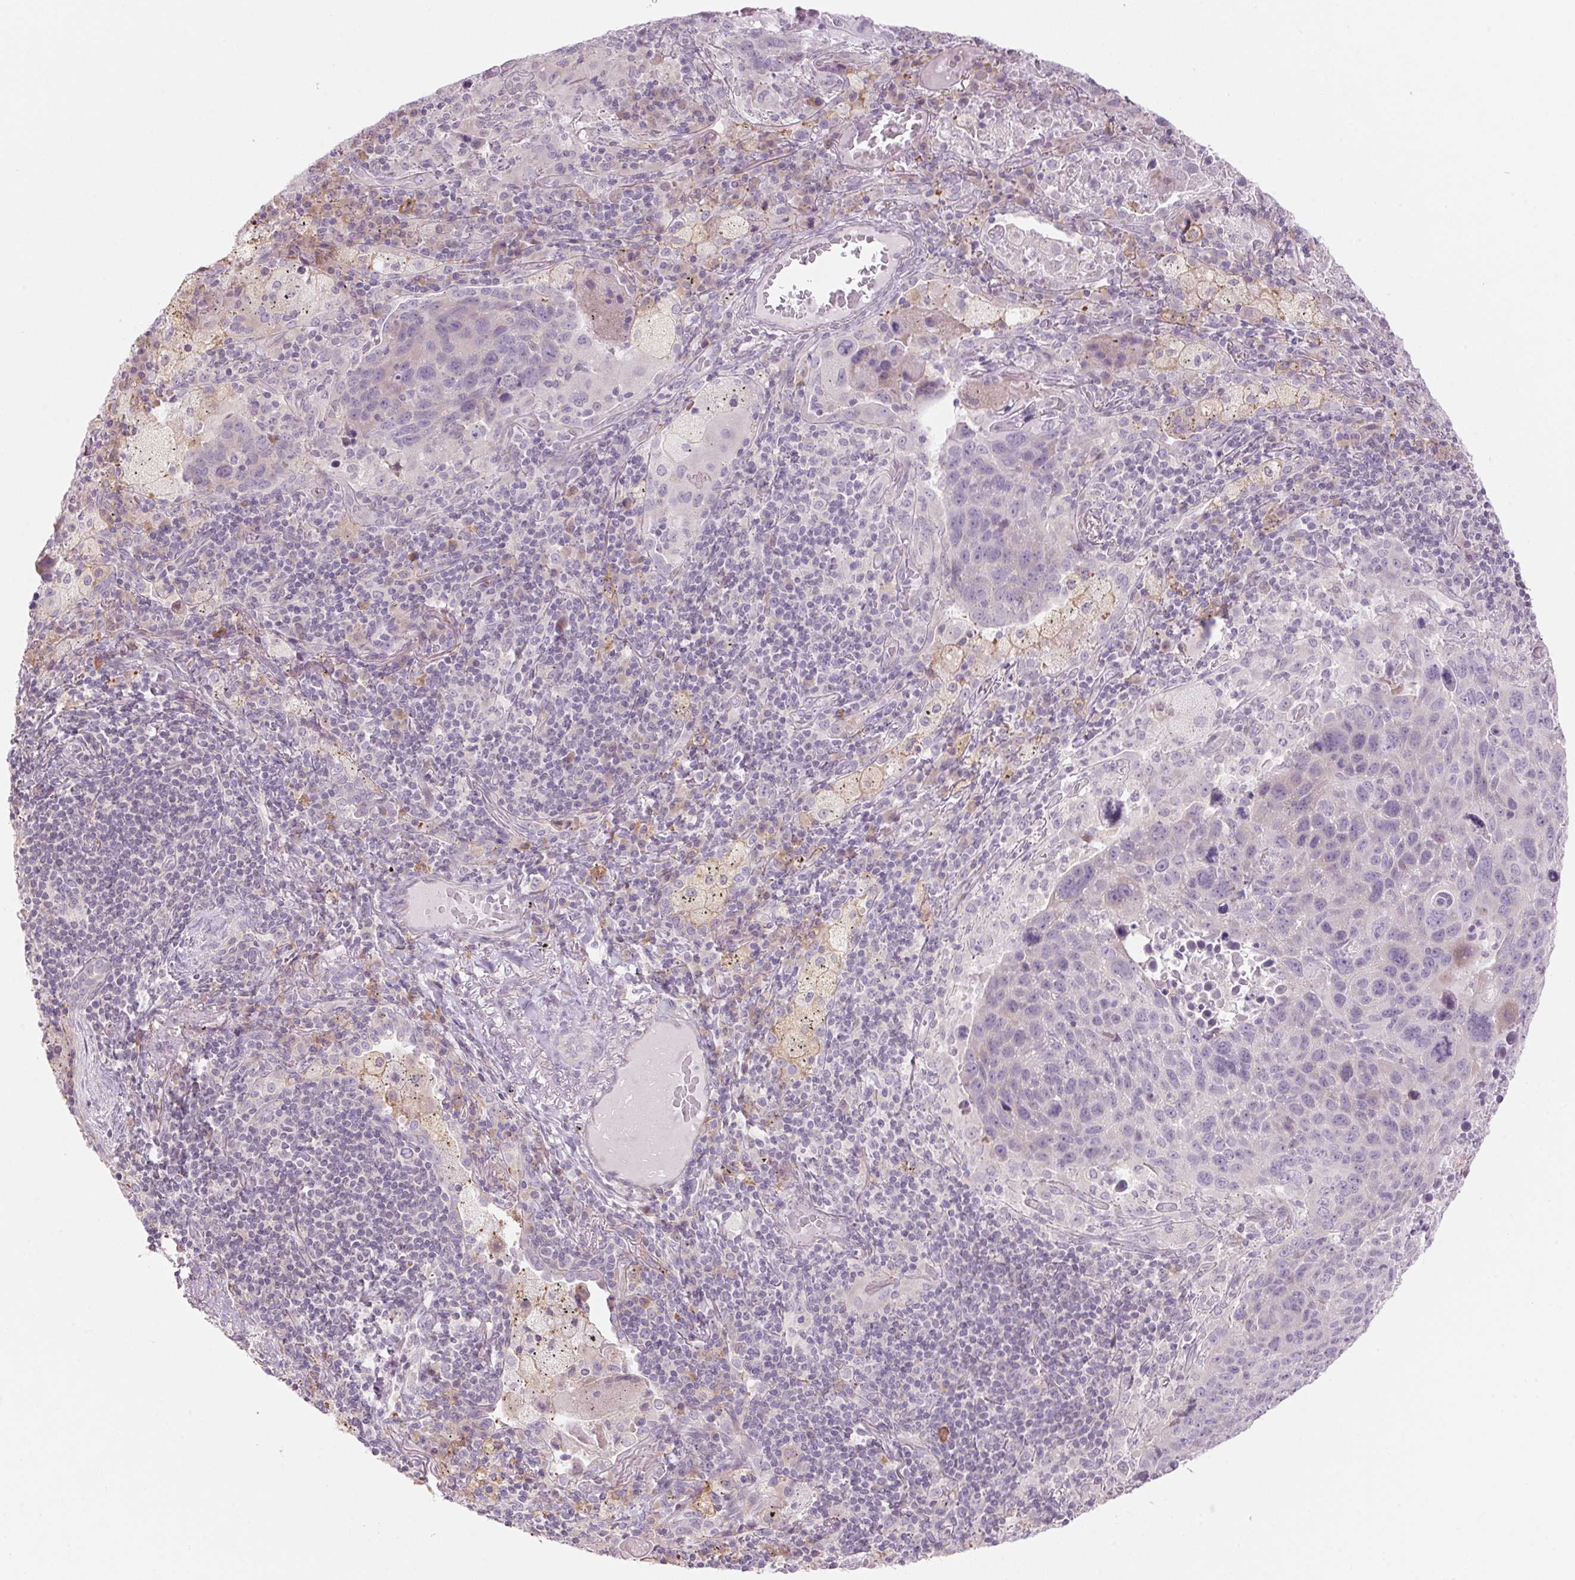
{"staining": {"intensity": "negative", "quantity": "none", "location": "none"}, "tissue": "lung cancer", "cell_type": "Tumor cells", "image_type": "cancer", "snomed": [{"axis": "morphology", "description": "Squamous cell carcinoma, NOS"}, {"axis": "topography", "description": "Lung"}], "caption": "High magnification brightfield microscopy of lung cancer stained with DAB (3,3'-diaminobenzidine) (brown) and counterstained with hematoxylin (blue): tumor cells show no significant staining. Brightfield microscopy of immunohistochemistry stained with DAB (3,3'-diaminobenzidine) (brown) and hematoxylin (blue), captured at high magnification.", "gene": "GNMT", "patient": {"sex": "male", "age": 68}}